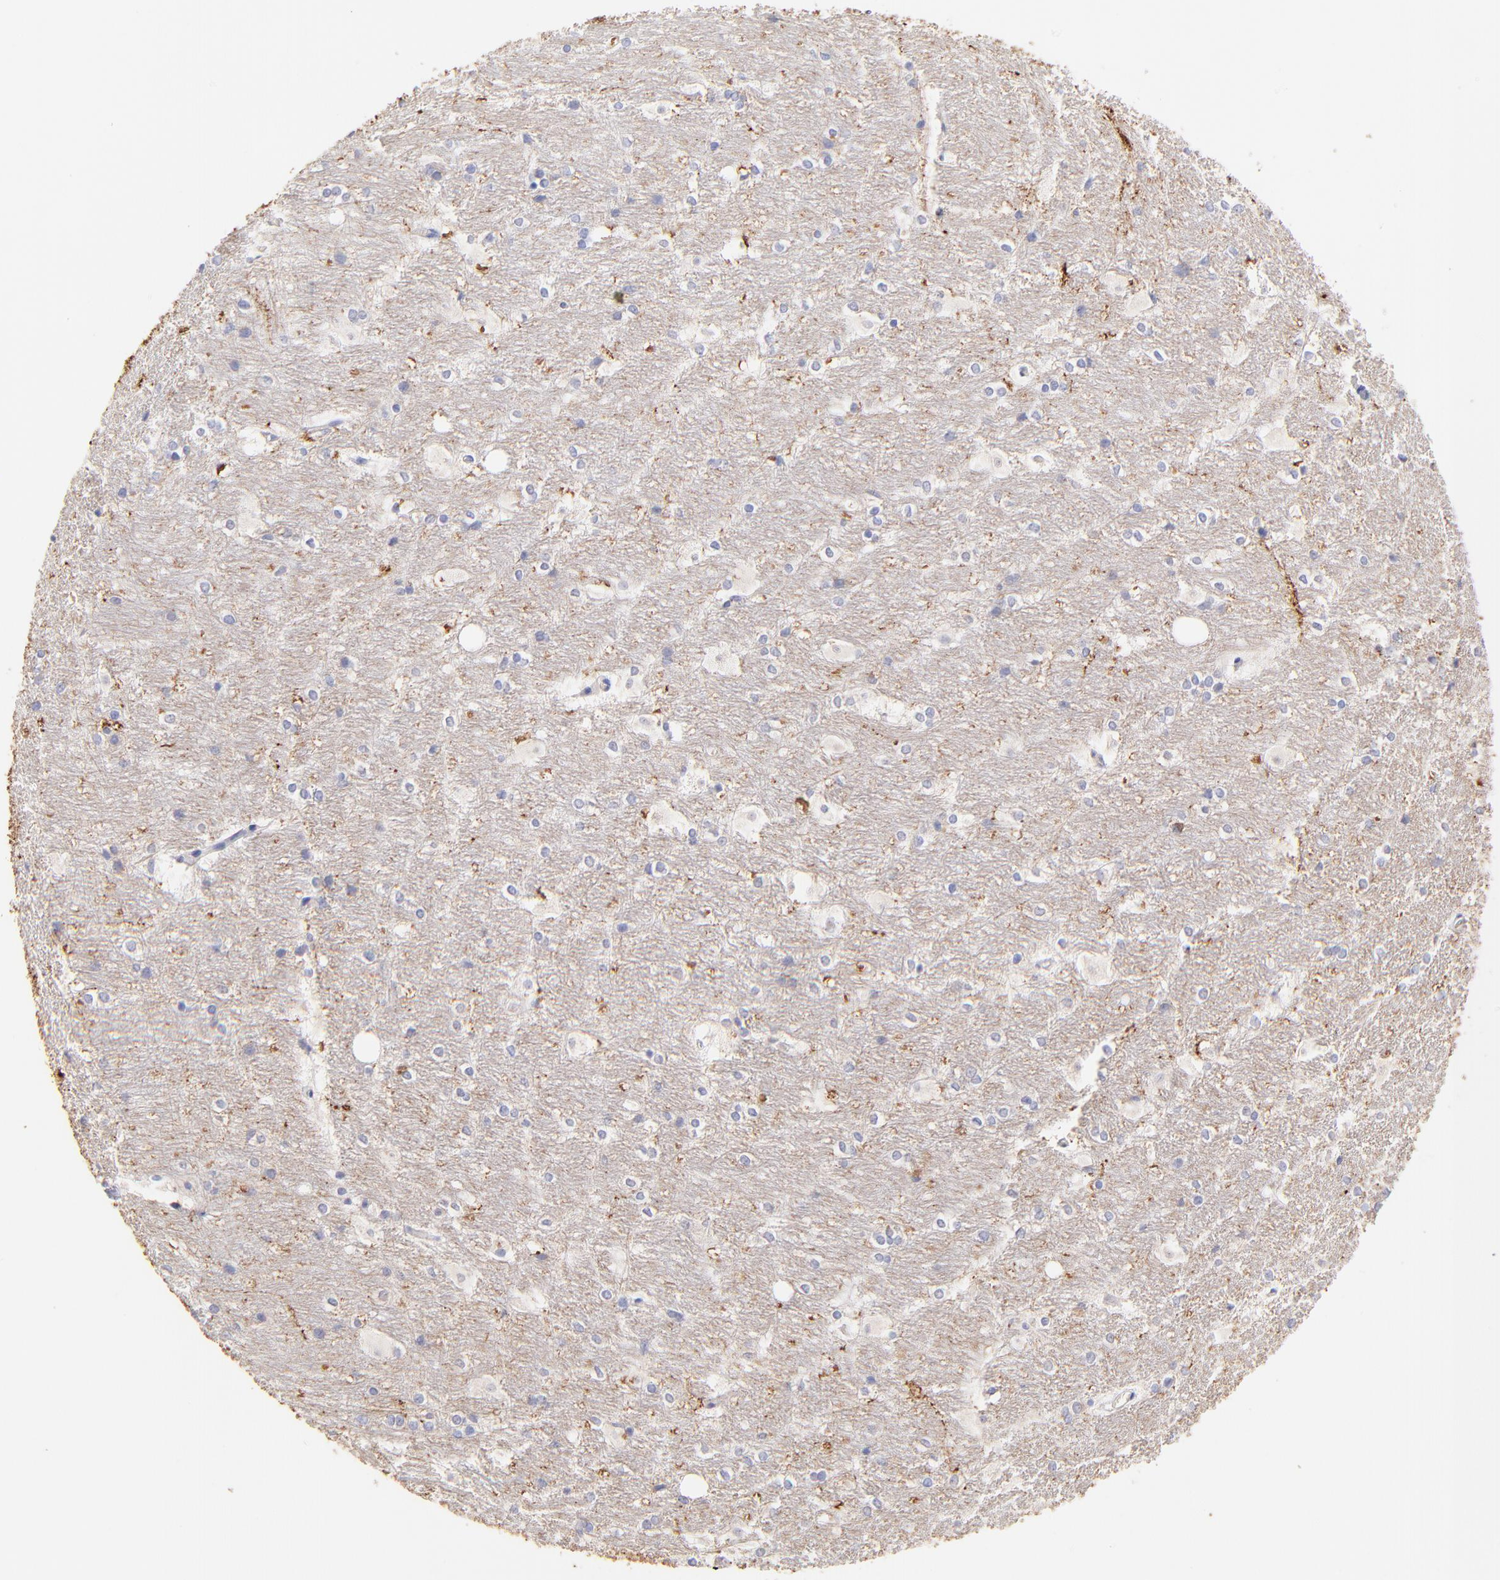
{"staining": {"intensity": "moderate", "quantity": "25%-75%", "location": "cytoplasmic/membranous"}, "tissue": "hippocampus", "cell_type": "Glial cells", "image_type": "normal", "snomed": [{"axis": "morphology", "description": "Normal tissue, NOS"}, {"axis": "topography", "description": "Hippocampus"}], "caption": "Moderate cytoplasmic/membranous staining for a protein is appreciated in about 25%-75% of glial cells of unremarkable hippocampus using IHC.", "gene": "RAB3A", "patient": {"sex": "female", "age": 19}}